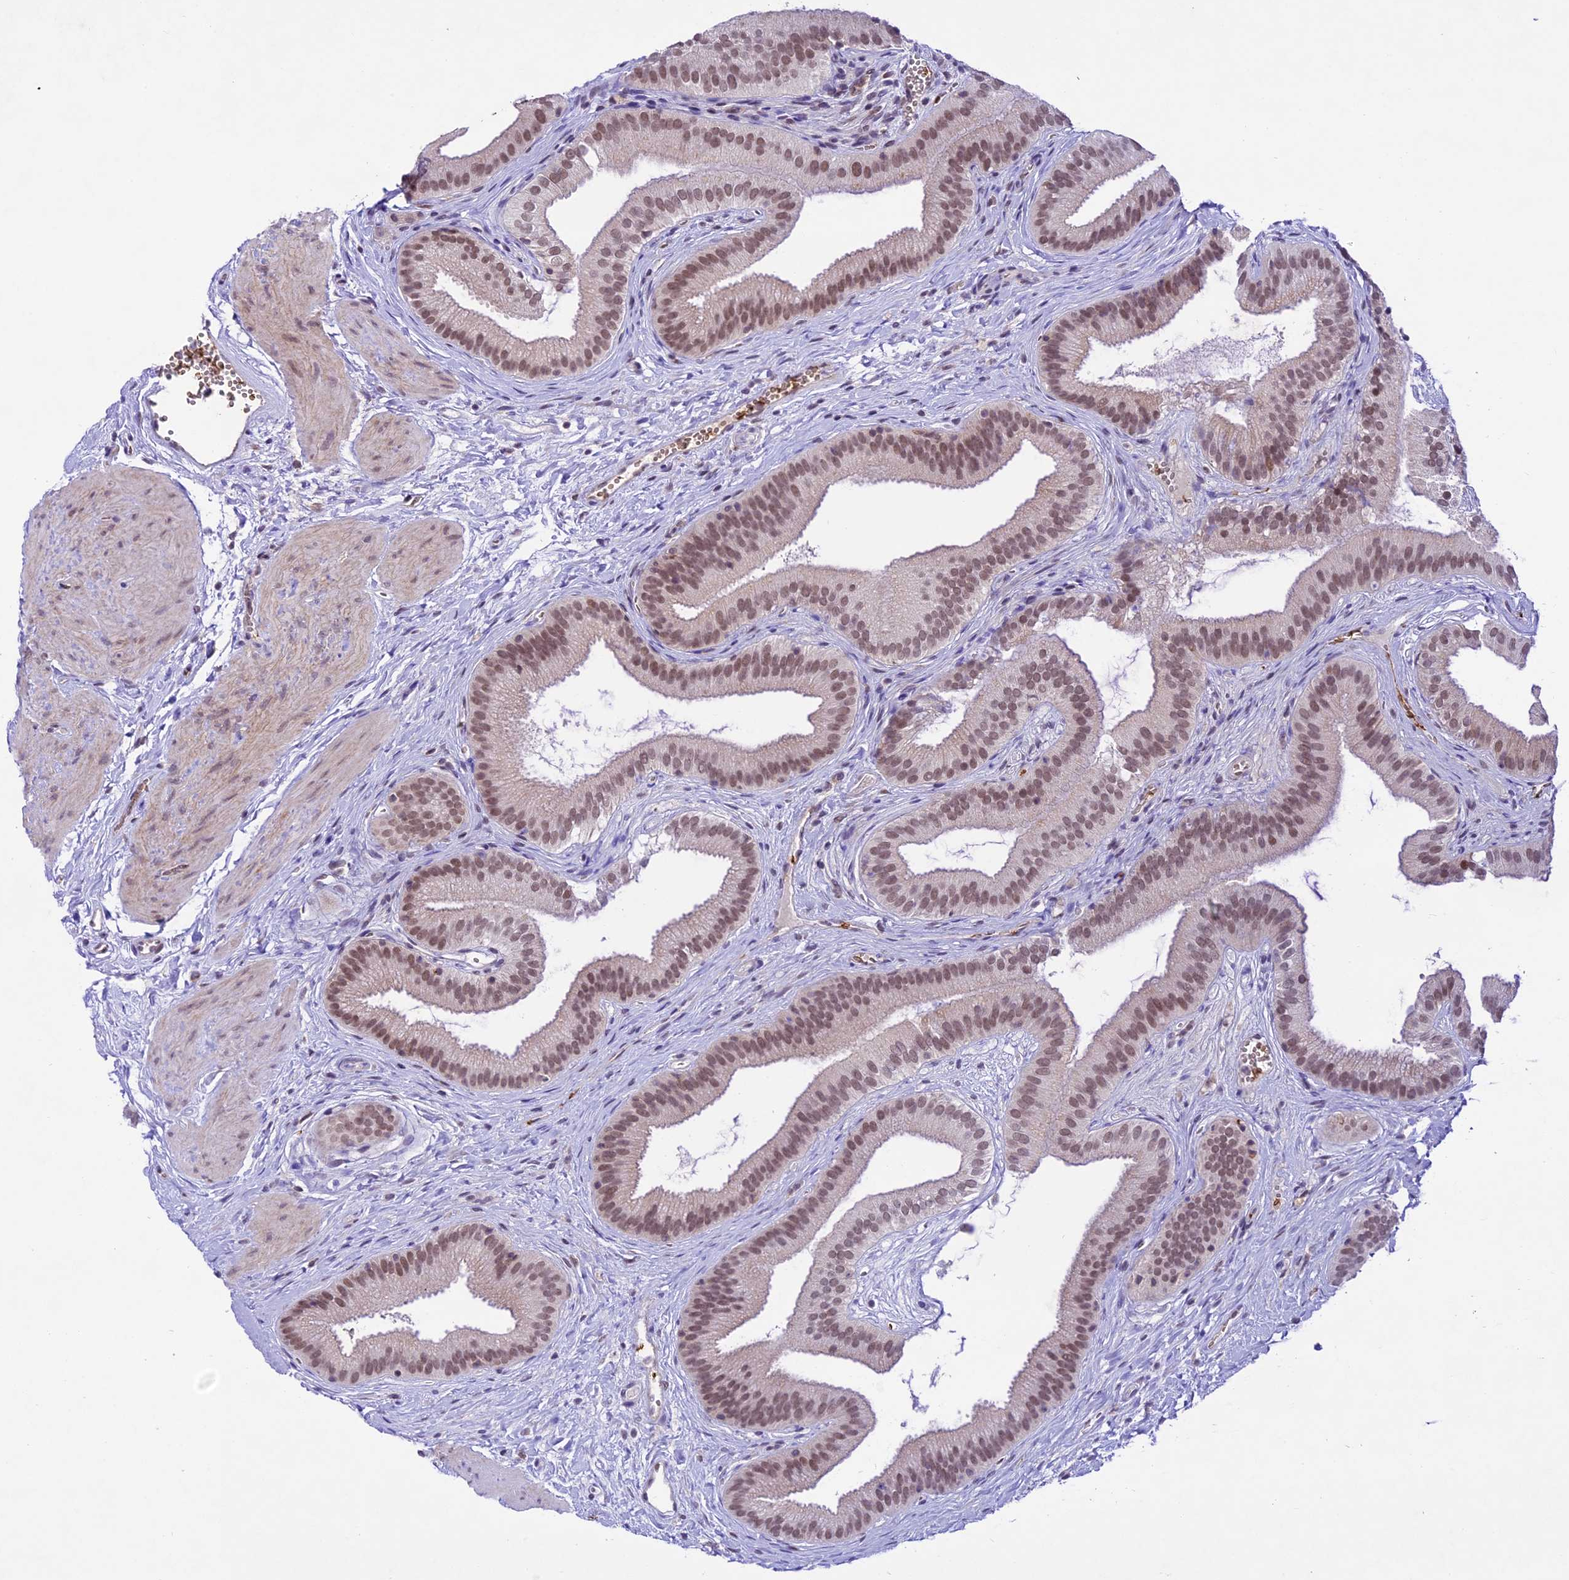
{"staining": {"intensity": "moderate", "quantity": ">75%", "location": "cytoplasmic/membranous,nuclear"}, "tissue": "gallbladder", "cell_type": "Glandular cells", "image_type": "normal", "snomed": [{"axis": "morphology", "description": "Normal tissue, NOS"}, {"axis": "topography", "description": "Gallbladder"}], "caption": "Moderate cytoplasmic/membranous,nuclear positivity is identified in approximately >75% of glandular cells in benign gallbladder.", "gene": "SHKBP1", "patient": {"sex": "female", "age": 54}}